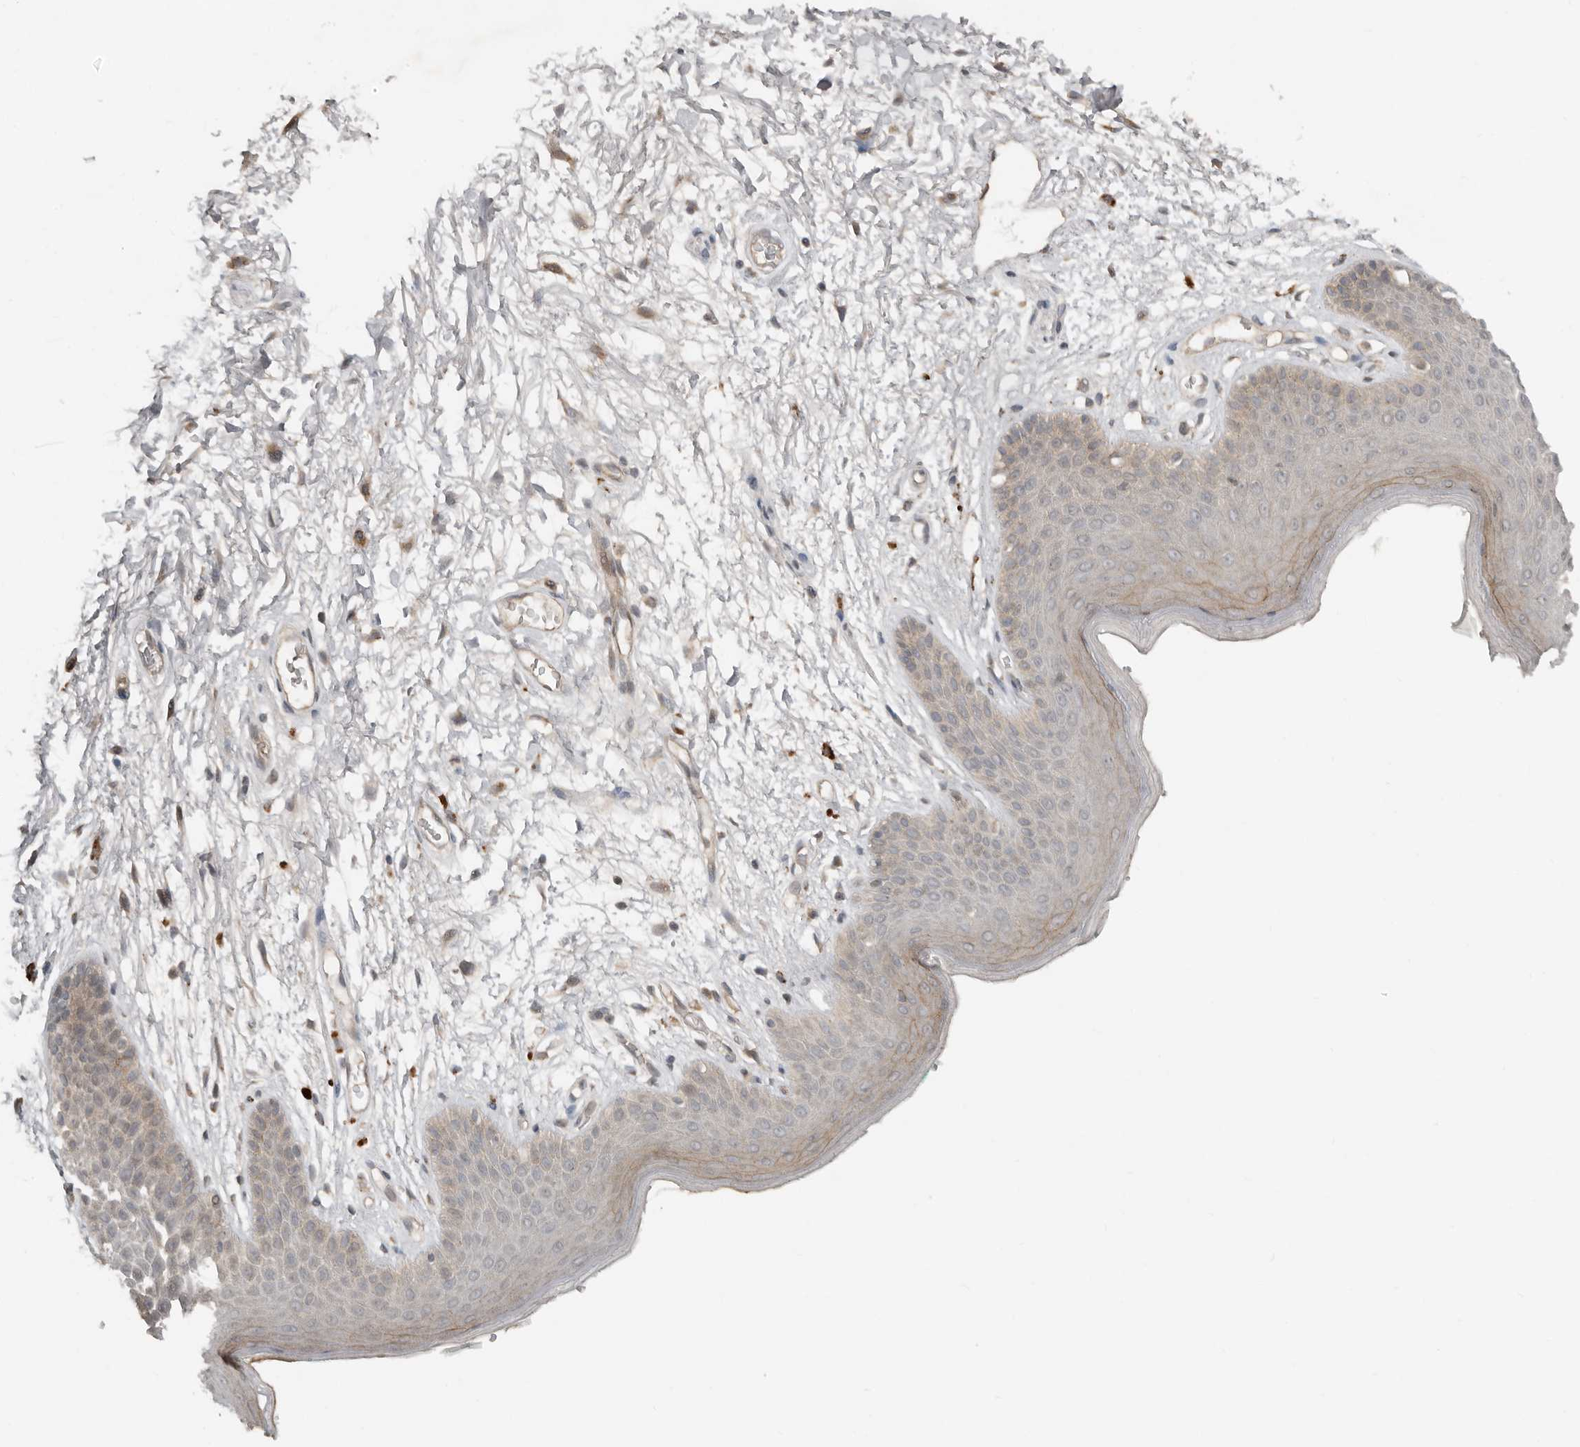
{"staining": {"intensity": "weak", "quantity": "<25%", "location": "cytoplasmic/membranous"}, "tissue": "skin", "cell_type": "Epidermal cells", "image_type": "normal", "snomed": [{"axis": "morphology", "description": "Normal tissue, NOS"}, {"axis": "topography", "description": "Anal"}], "caption": "This is an immunohistochemistry micrograph of benign human skin. There is no positivity in epidermal cells.", "gene": "TEAD3", "patient": {"sex": "male", "age": 74}}